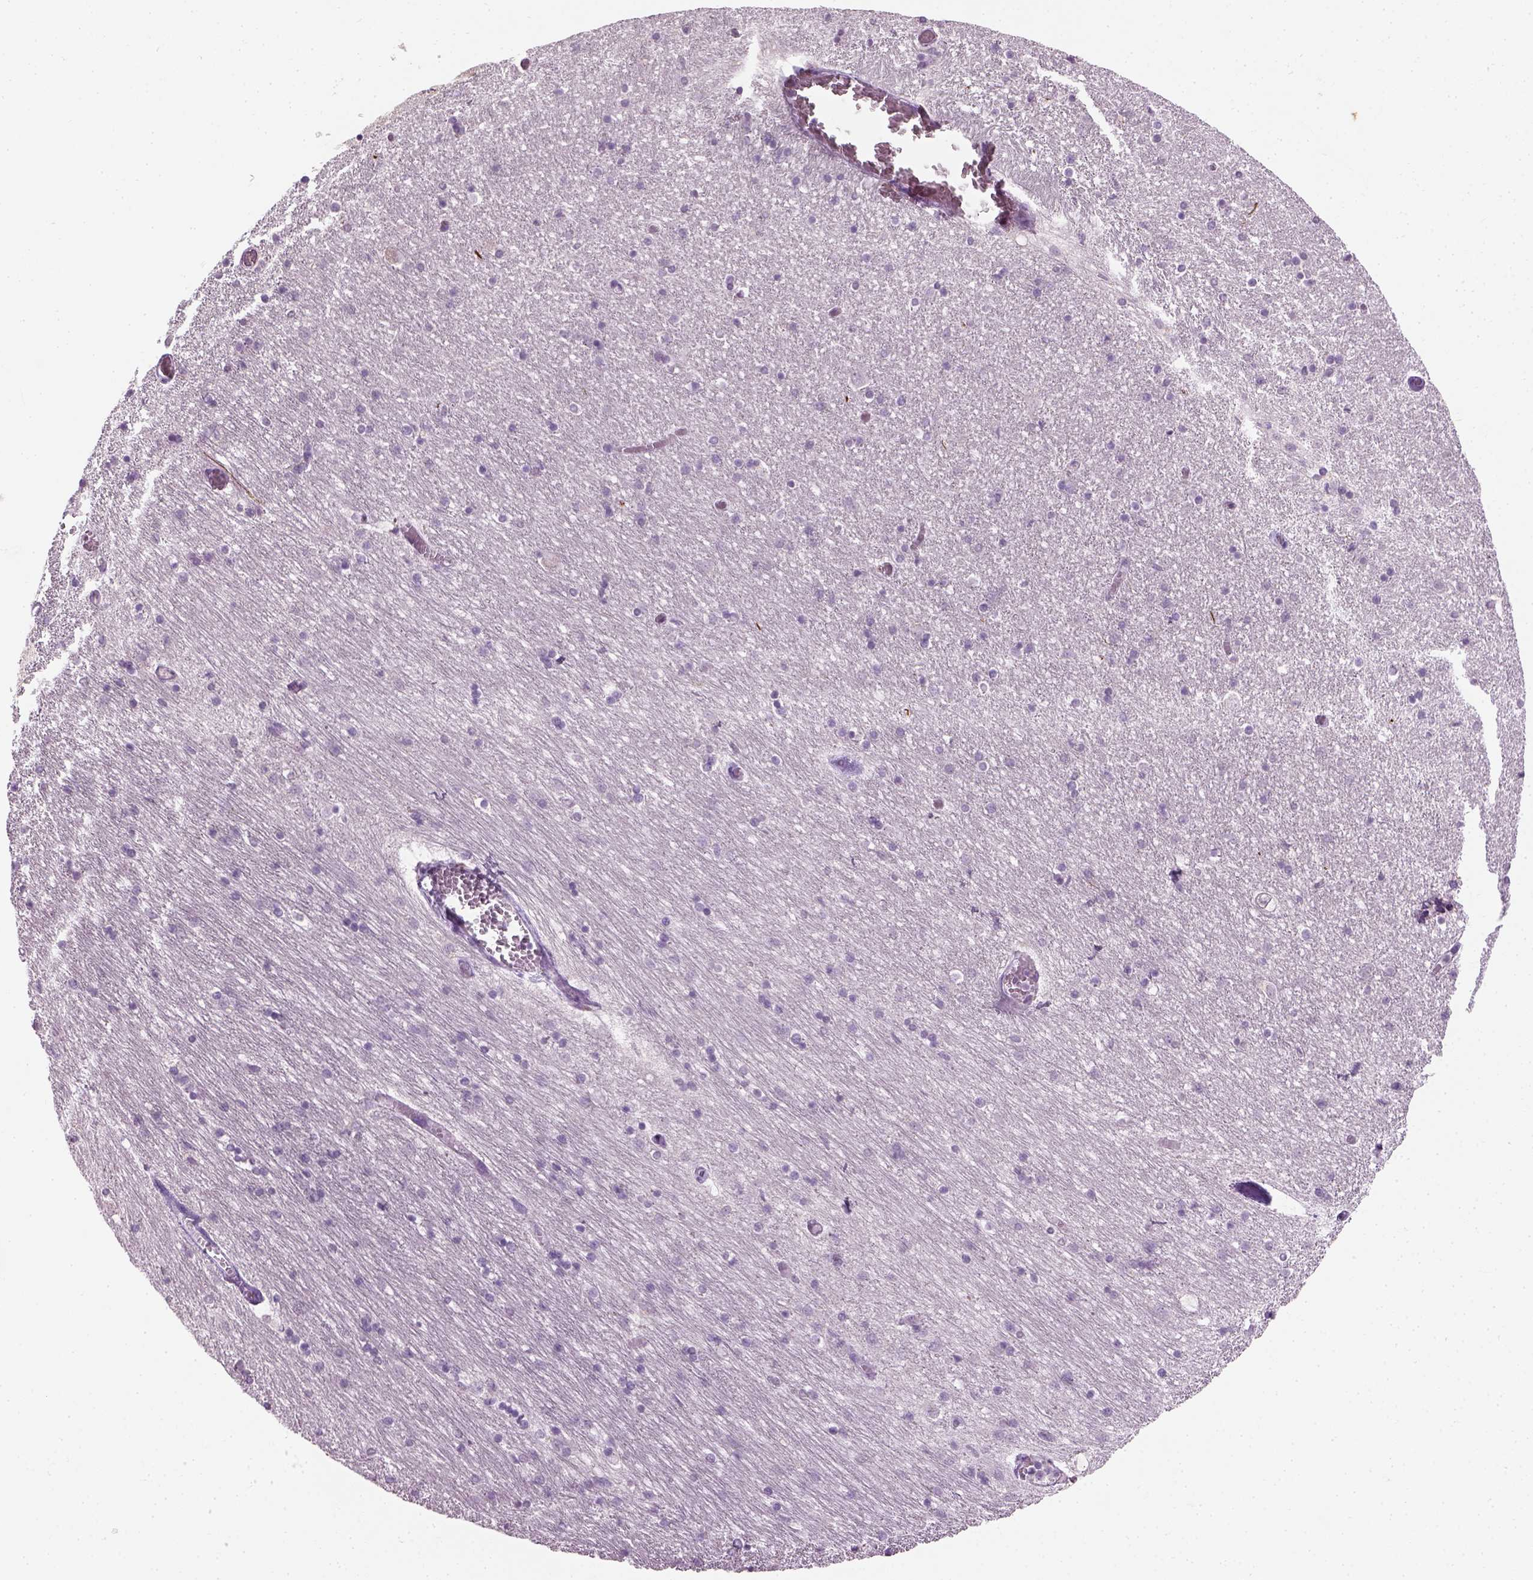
{"staining": {"intensity": "negative", "quantity": "none", "location": "none"}, "tissue": "caudate", "cell_type": "Glial cells", "image_type": "normal", "snomed": [{"axis": "morphology", "description": "Normal tissue, NOS"}, {"axis": "topography", "description": "Lateral ventricle wall"}, {"axis": "topography", "description": "Hippocampus"}], "caption": "This is an IHC photomicrograph of unremarkable caudate. There is no positivity in glial cells.", "gene": "TH", "patient": {"sex": "female", "age": 63}}